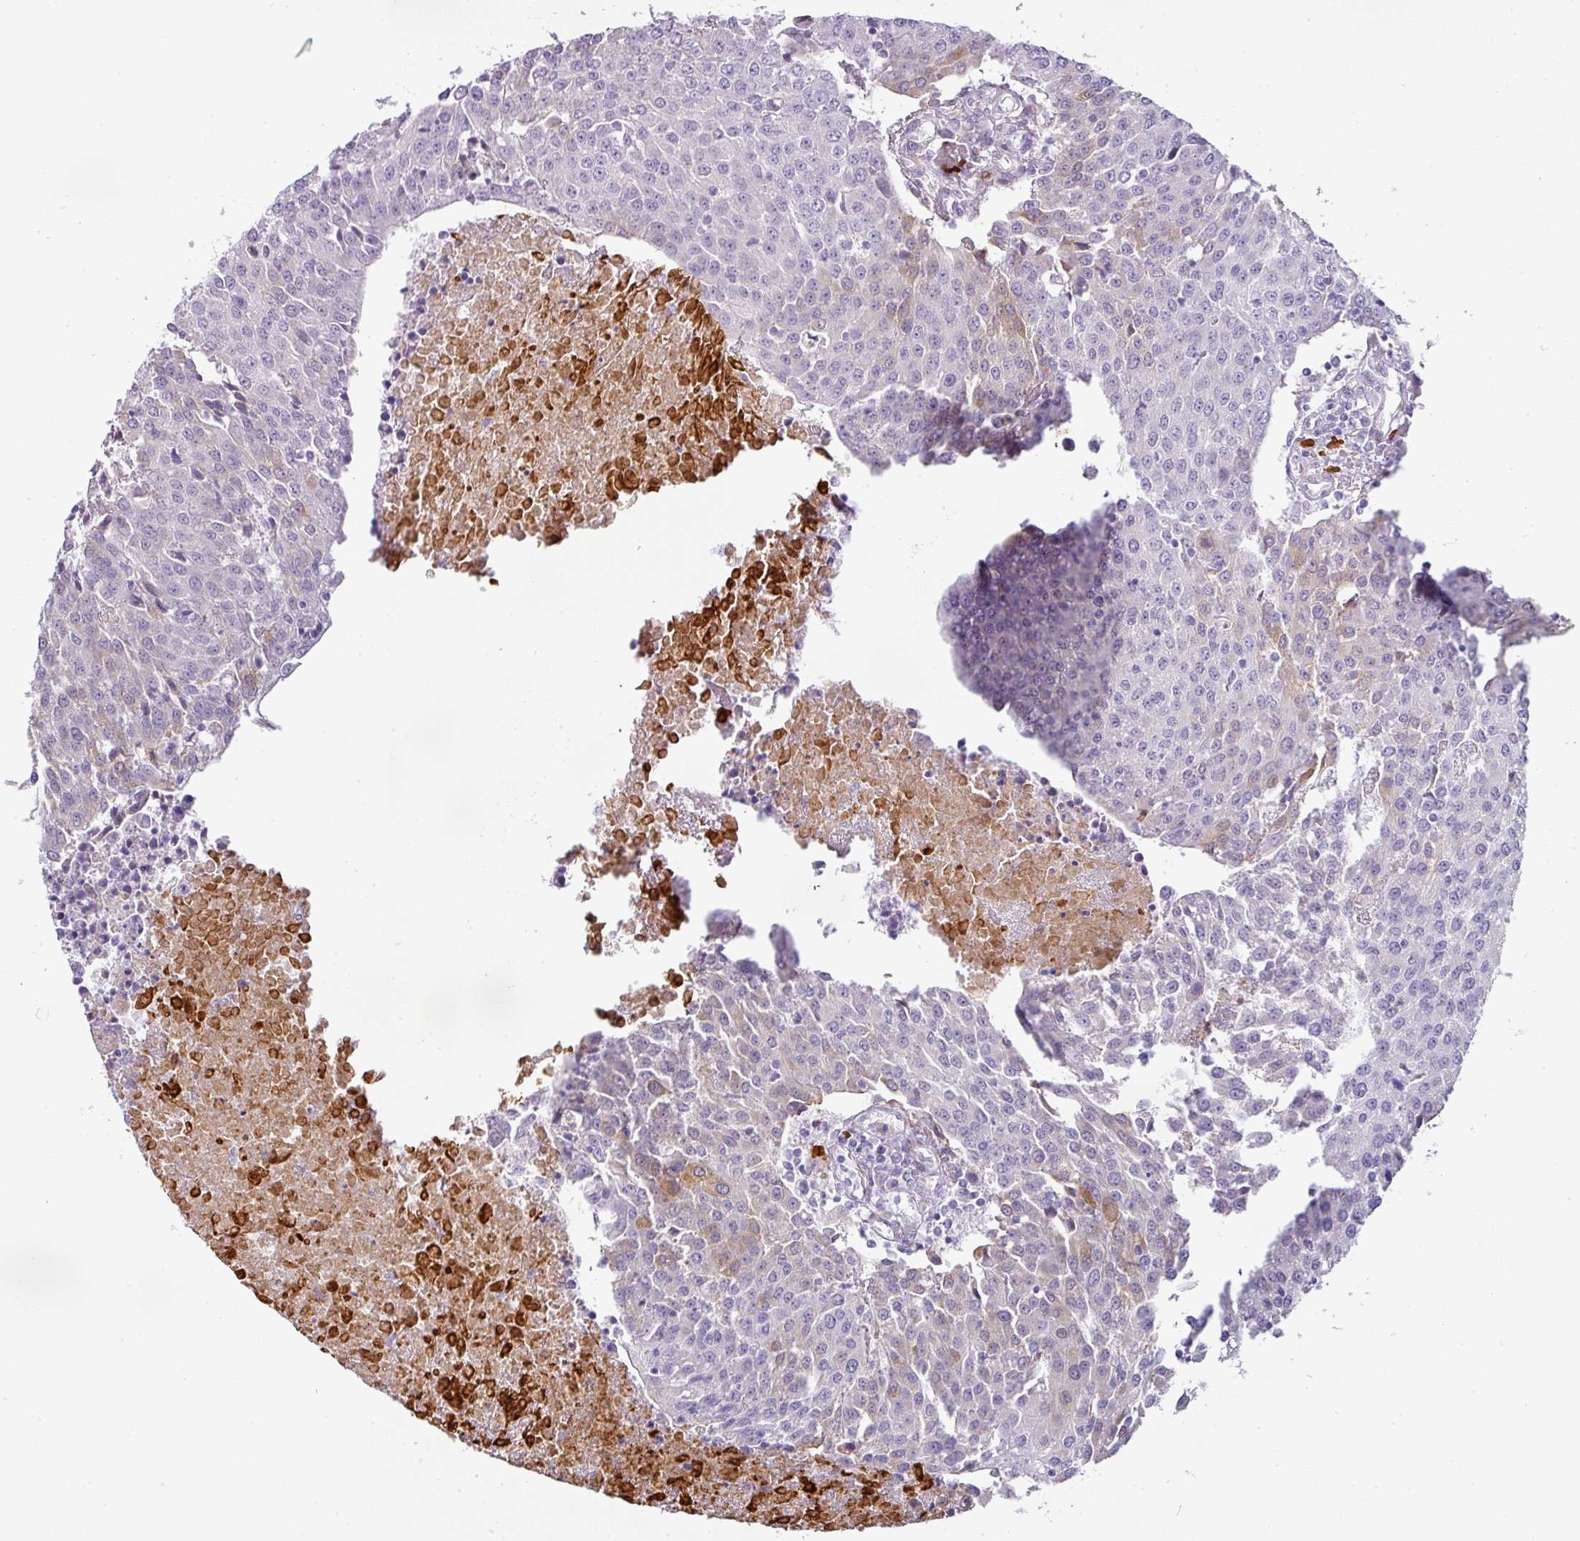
{"staining": {"intensity": "weak", "quantity": "<25%", "location": "cytoplasmic/membranous"}, "tissue": "urothelial cancer", "cell_type": "Tumor cells", "image_type": "cancer", "snomed": [{"axis": "morphology", "description": "Urothelial carcinoma, High grade"}, {"axis": "topography", "description": "Urinary bladder"}], "caption": "Immunohistochemistry (IHC) of urothelial carcinoma (high-grade) reveals no expression in tumor cells.", "gene": "FGF17", "patient": {"sex": "female", "age": 85}}